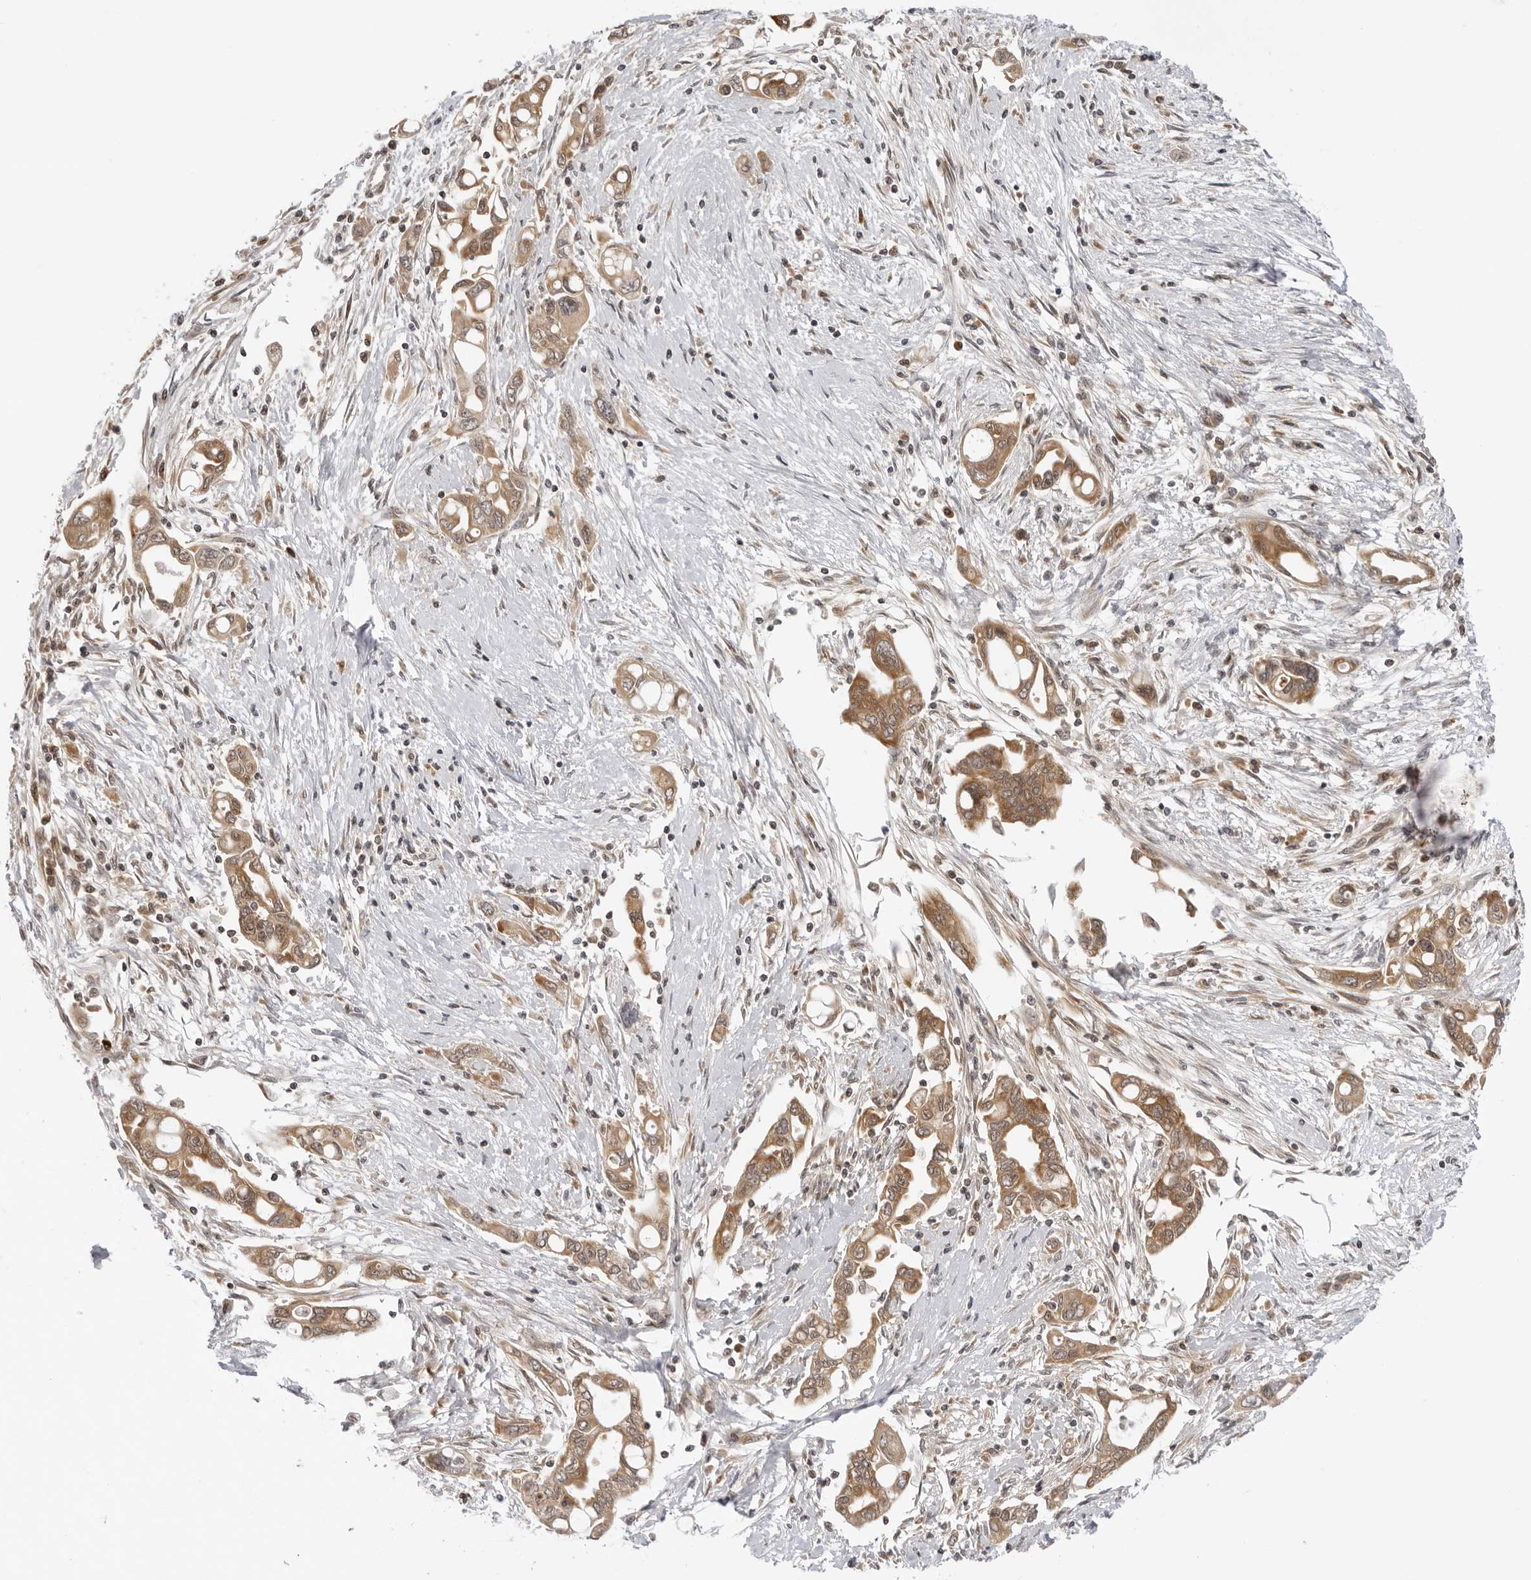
{"staining": {"intensity": "moderate", "quantity": ">75%", "location": "cytoplasmic/membranous"}, "tissue": "pancreatic cancer", "cell_type": "Tumor cells", "image_type": "cancer", "snomed": [{"axis": "morphology", "description": "Adenocarcinoma, NOS"}, {"axis": "topography", "description": "Pancreas"}], "caption": "Brown immunohistochemical staining in adenocarcinoma (pancreatic) displays moderate cytoplasmic/membranous positivity in approximately >75% of tumor cells.", "gene": "PRRC2C", "patient": {"sex": "female", "age": 57}}